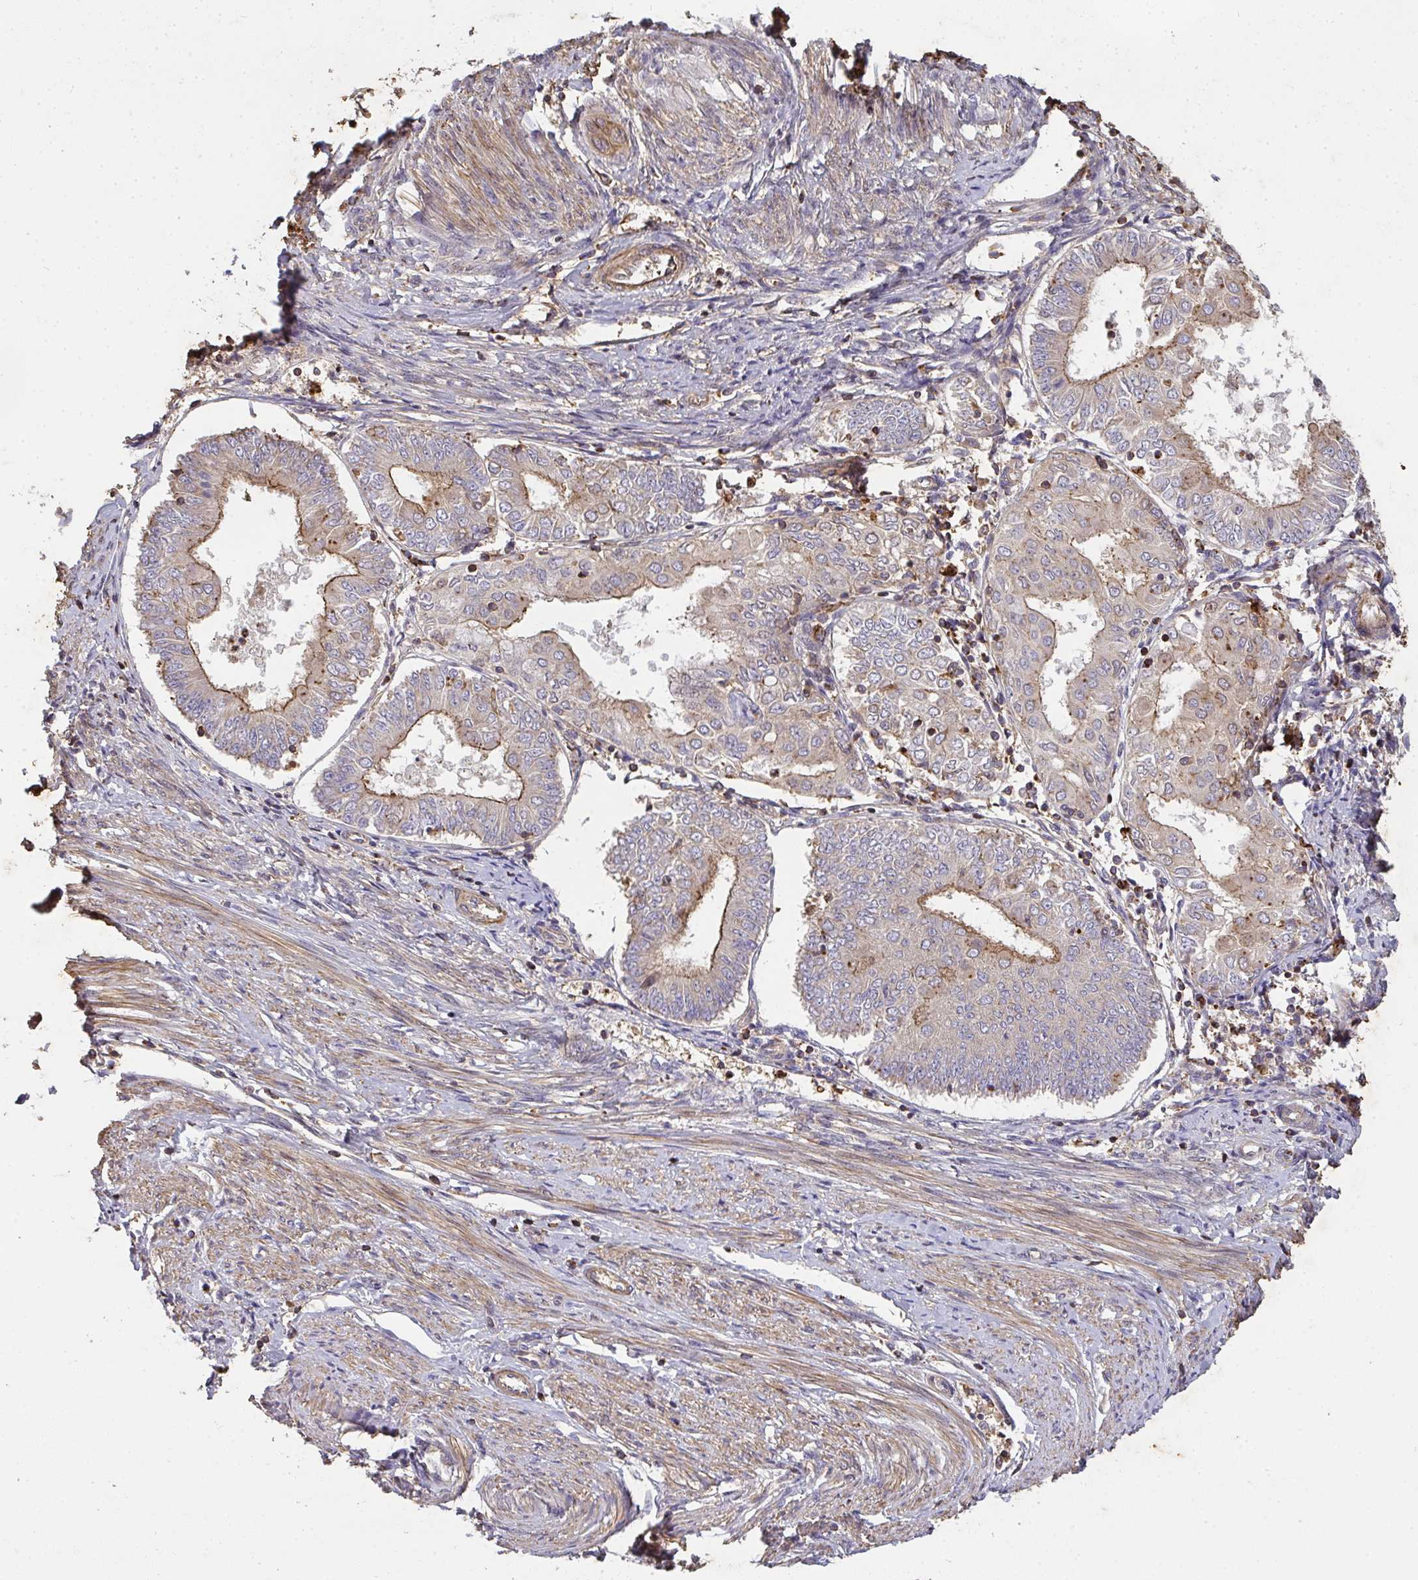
{"staining": {"intensity": "moderate", "quantity": "25%-75%", "location": "cytoplasmic/membranous"}, "tissue": "endometrial cancer", "cell_type": "Tumor cells", "image_type": "cancer", "snomed": [{"axis": "morphology", "description": "Adenocarcinoma, NOS"}, {"axis": "topography", "description": "Endometrium"}], "caption": "Immunohistochemistry (IHC) micrograph of human adenocarcinoma (endometrial) stained for a protein (brown), which demonstrates medium levels of moderate cytoplasmic/membranous expression in about 25%-75% of tumor cells.", "gene": "TNMD", "patient": {"sex": "female", "age": 68}}